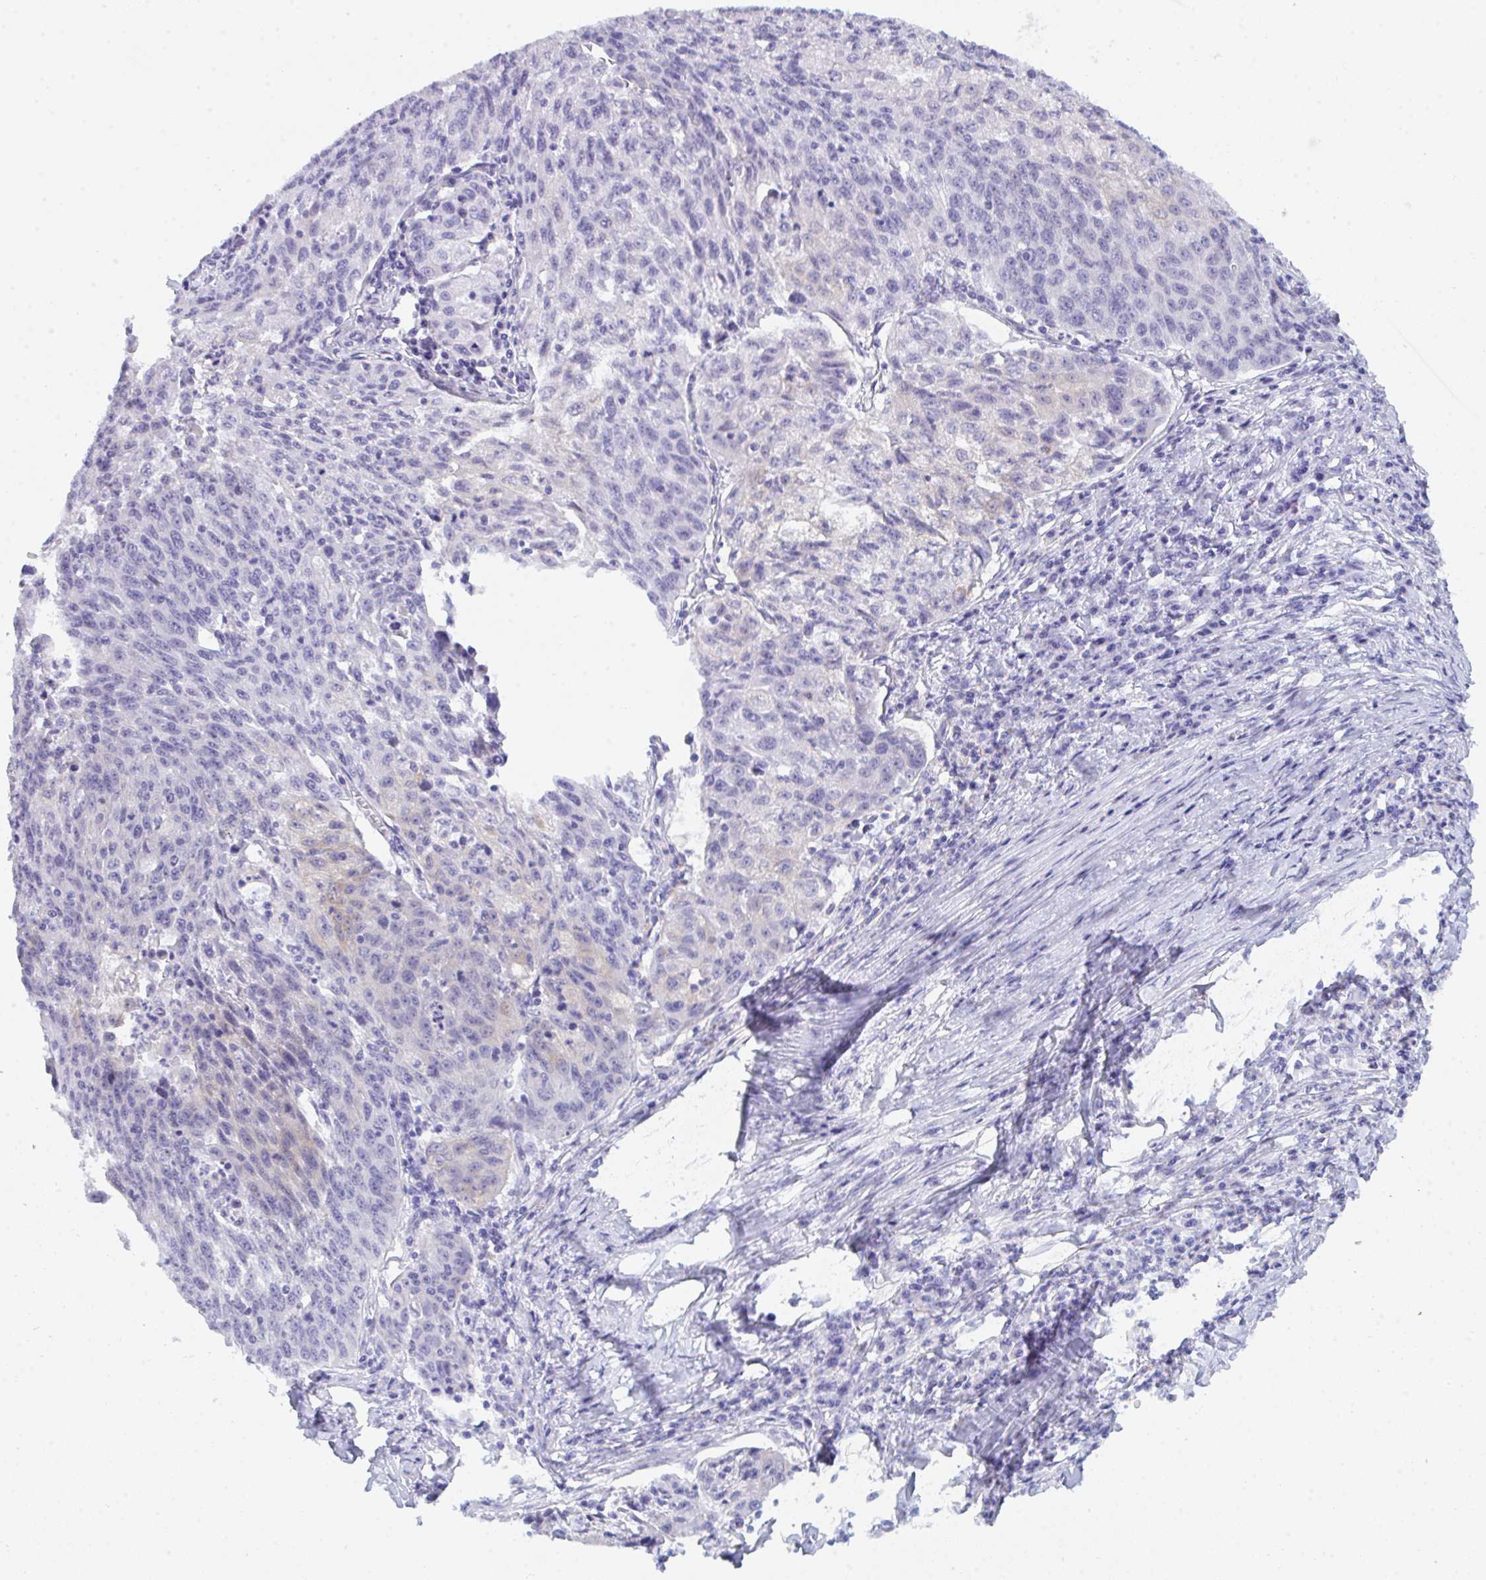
{"staining": {"intensity": "negative", "quantity": "none", "location": "none"}, "tissue": "lung cancer", "cell_type": "Tumor cells", "image_type": "cancer", "snomed": [{"axis": "morphology", "description": "Squamous cell carcinoma, NOS"}, {"axis": "morphology", "description": "Squamous cell carcinoma, metastatic, NOS"}, {"axis": "topography", "description": "Bronchus"}, {"axis": "topography", "description": "Lung"}], "caption": "Immunohistochemical staining of lung cancer (squamous cell carcinoma) exhibits no significant expression in tumor cells.", "gene": "CEP170B", "patient": {"sex": "male", "age": 62}}